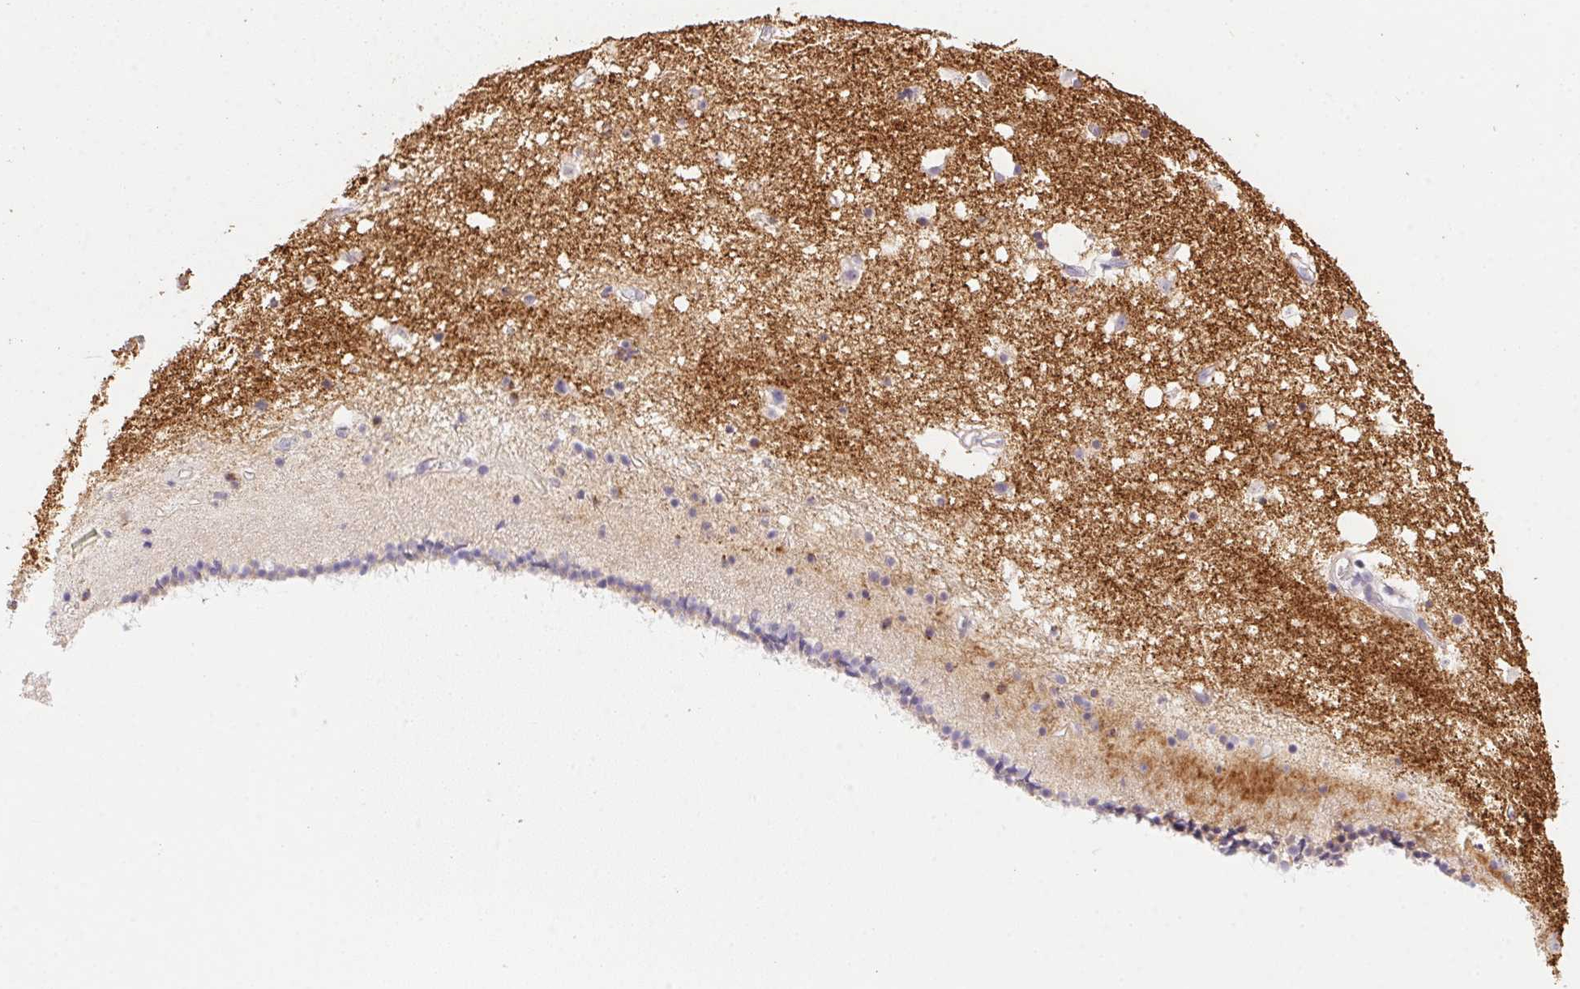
{"staining": {"intensity": "negative", "quantity": "none", "location": "none"}, "tissue": "caudate", "cell_type": "Glial cells", "image_type": "normal", "snomed": [{"axis": "morphology", "description": "Normal tissue, NOS"}, {"axis": "topography", "description": "Lateral ventricle wall"}], "caption": "A micrograph of caudate stained for a protein reveals no brown staining in glial cells. (Immunohistochemistry, brightfield microscopy, high magnification).", "gene": "SLC17A7", "patient": {"sex": "female", "age": 71}}